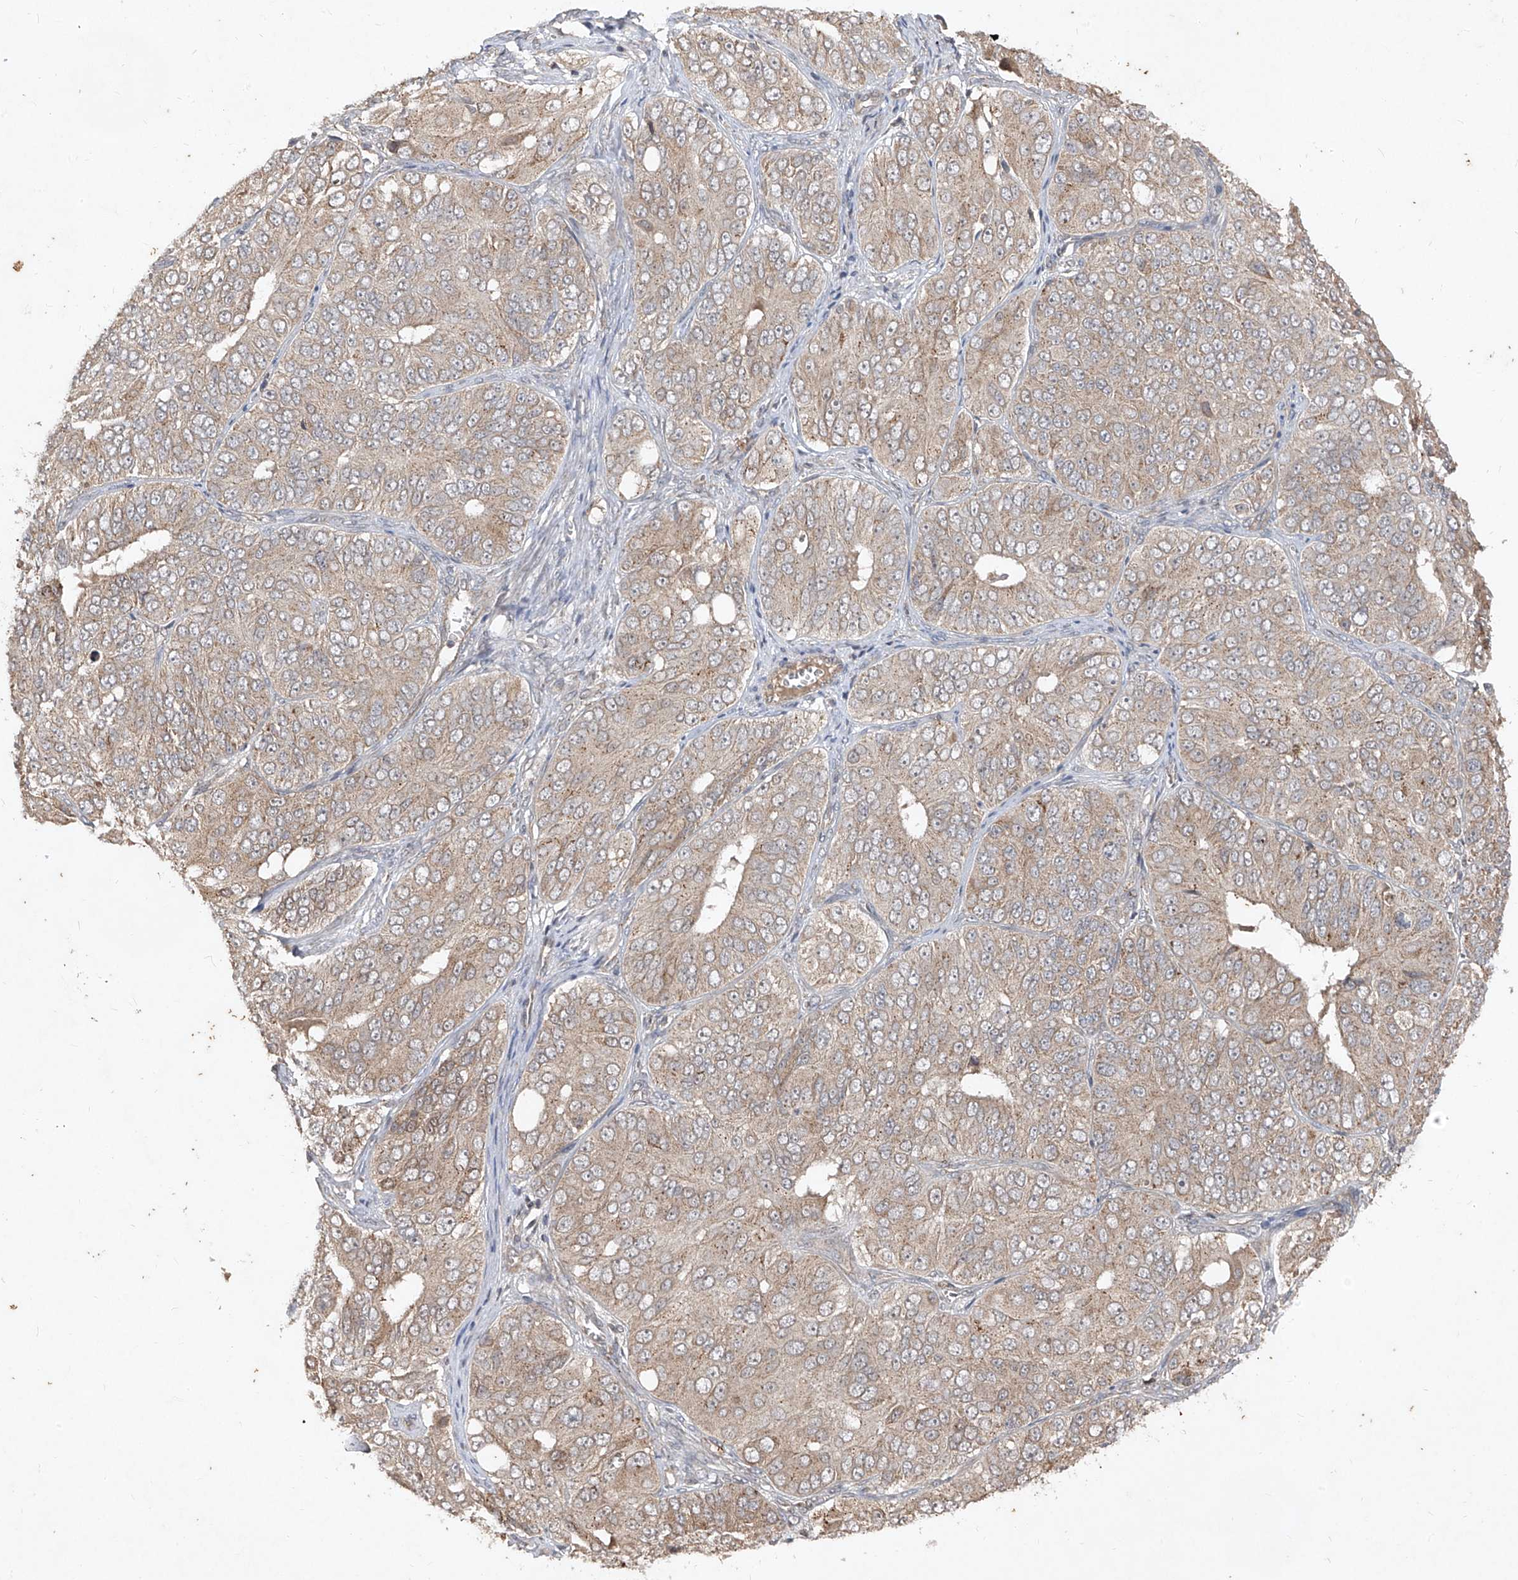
{"staining": {"intensity": "weak", "quantity": ">75%", "location": "cytoplasmic/membranous"}, "tissue": "ovarian cancer", "cell_type": "Tumor cells", "image_type": "cancer", "snomed": [{"axis": "morphology", "description": "Carcinoma, endometroid"}, {"axis": "topography", "description": "Ovary"}], "caption": "The immunohistochemical stain labels weak cytoplasmic/membranous positivity in tumor cells of endometroid carcinoma (ovarian) tissue. (brown staining indicates protein expression, while blue staining denotes nuclei).", "gene": "ABCD3", "patient": {"sex": "female", "age": 51}}